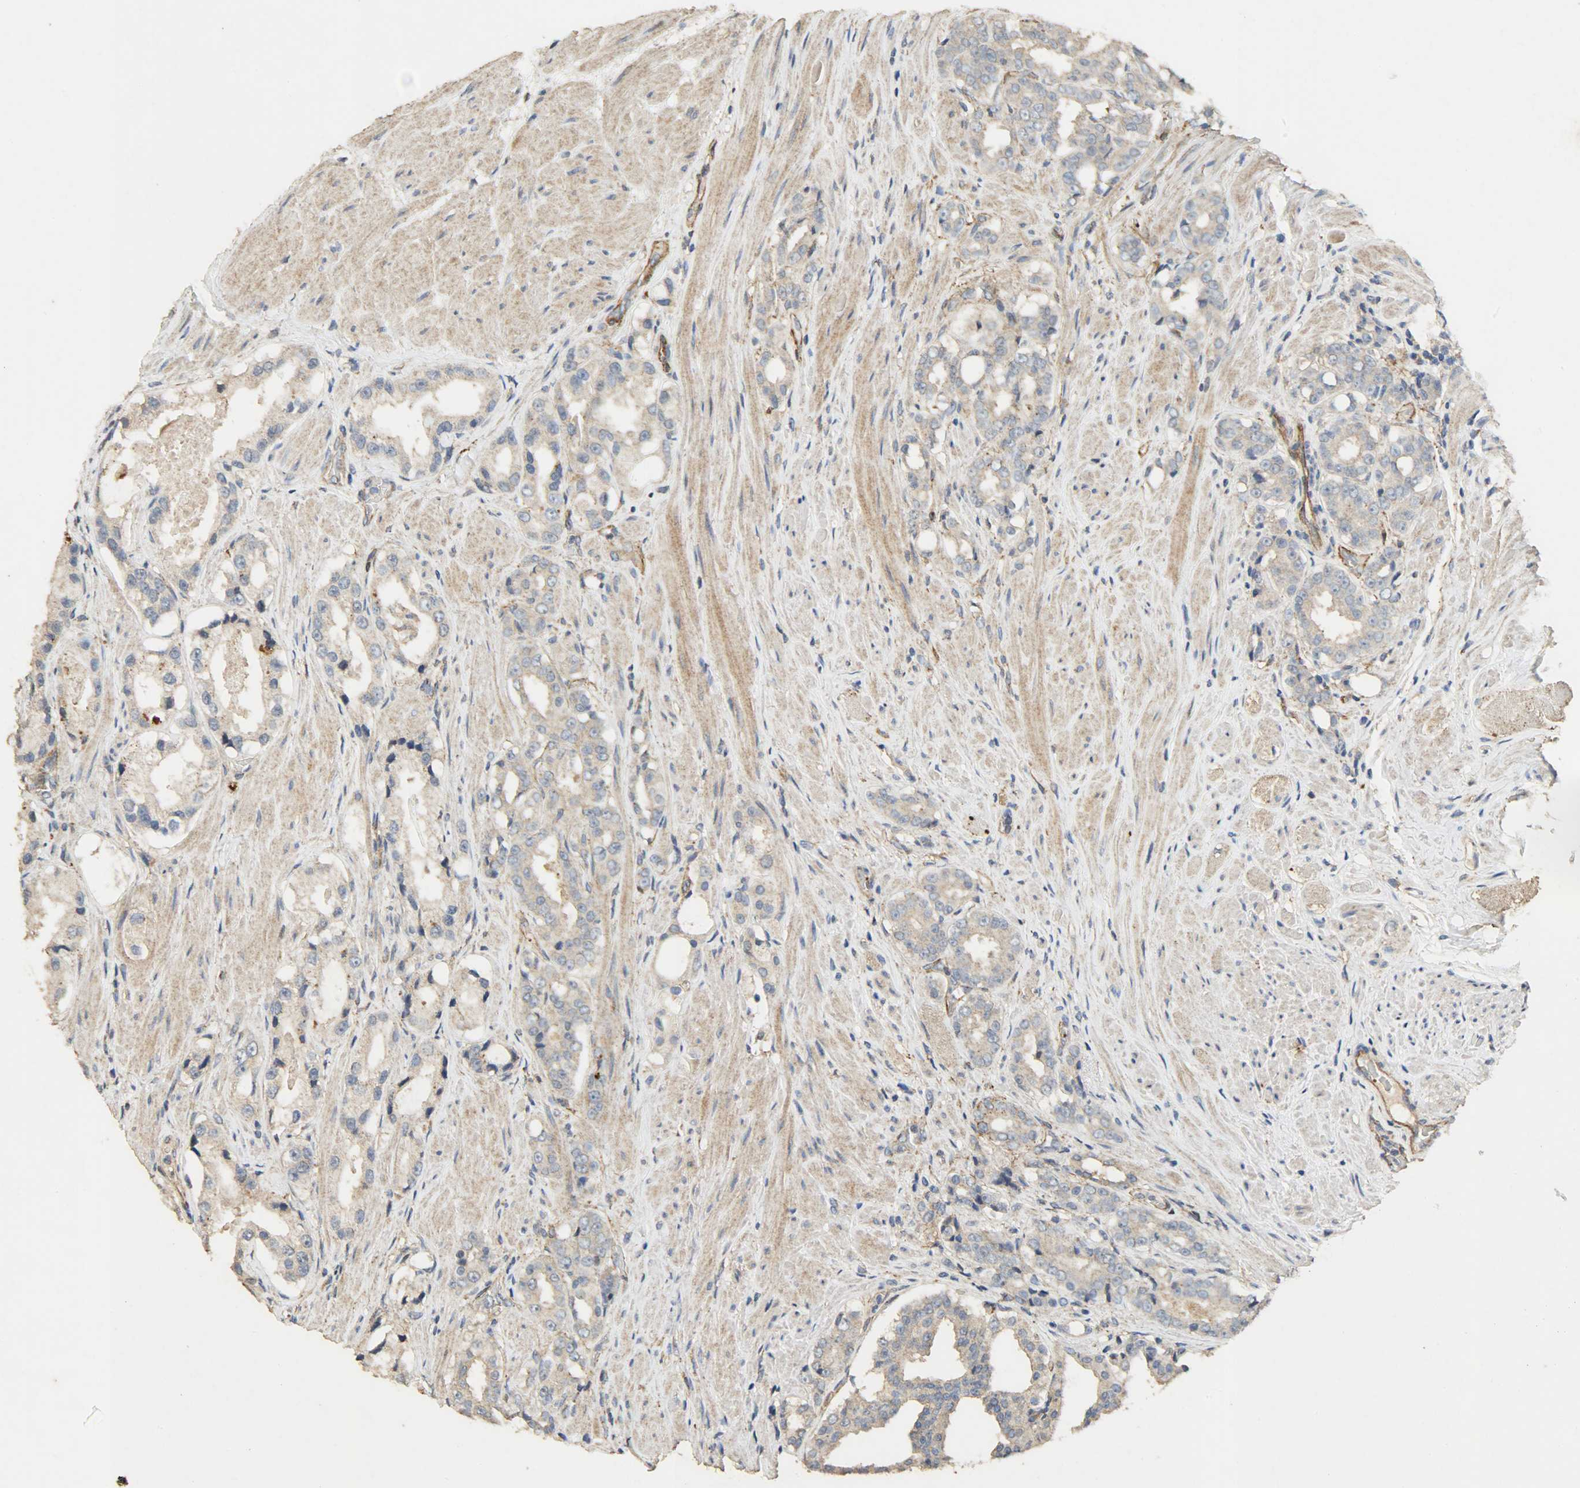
{"staining": {"intensity": "weak", "quantity": ">75%", "location": "cytoplasmic/membranous"}, "tissue": "prostate cancer", "cell_type": "Tumor cells", "image_type": "cancer", "snomed": [{"axis": "morphology", "description": "Adenocarcinoma, Medium grade"}, {"axis": "topography", "description": "Prostate"}], "caption": "Protein staining reveals weak cytoplasmic/membranous positivity in approximately >75% of tumor cells in medium-grade adenocarcinoma (prostate). The staining is performed using DAB brown chromogen to label protein expression. The nuclei are counter-stained blue using hematoxylin.", "gene": "TPM4", "patient": {"sex": "male", "age": 60}}